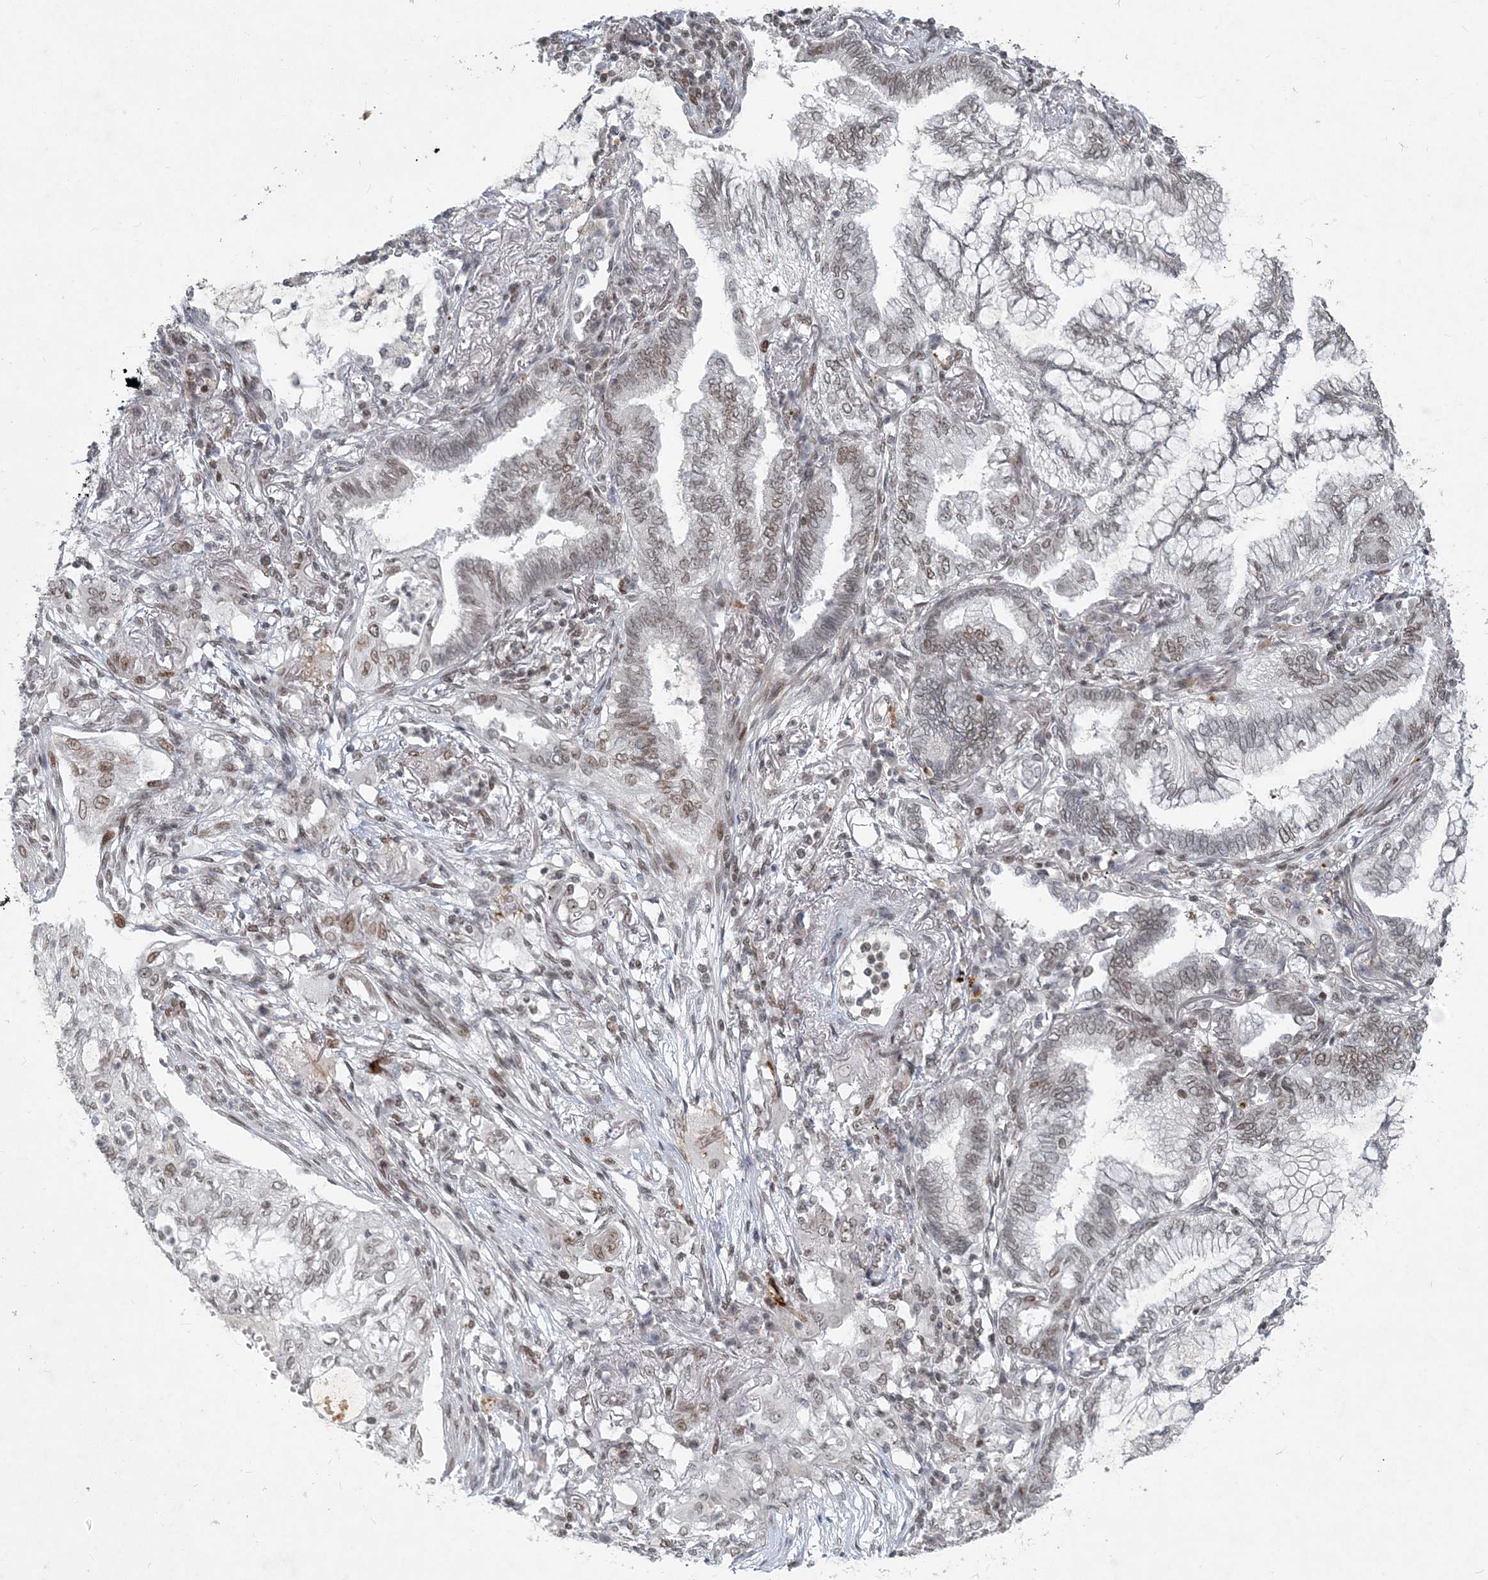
{"staining": {"intensity": "weak", "quantity": "25%-75%", "location": "nuclear"}, "tissue": "lung cancer", "cell_type": "Tumor cells", "image_type": "cancer", "snomed": [{"axis": "morphology", "description": "Adenocarcinoma, NOS"}, {"axis": "topography", "description": "Lung"}], "caption": "A brown stain shows weak nuclear expression of a protein in human lung adenocarcinoma tumor cells.", "gene": "BAZ1B", "patient": {"sex": "female", "age": 70}}